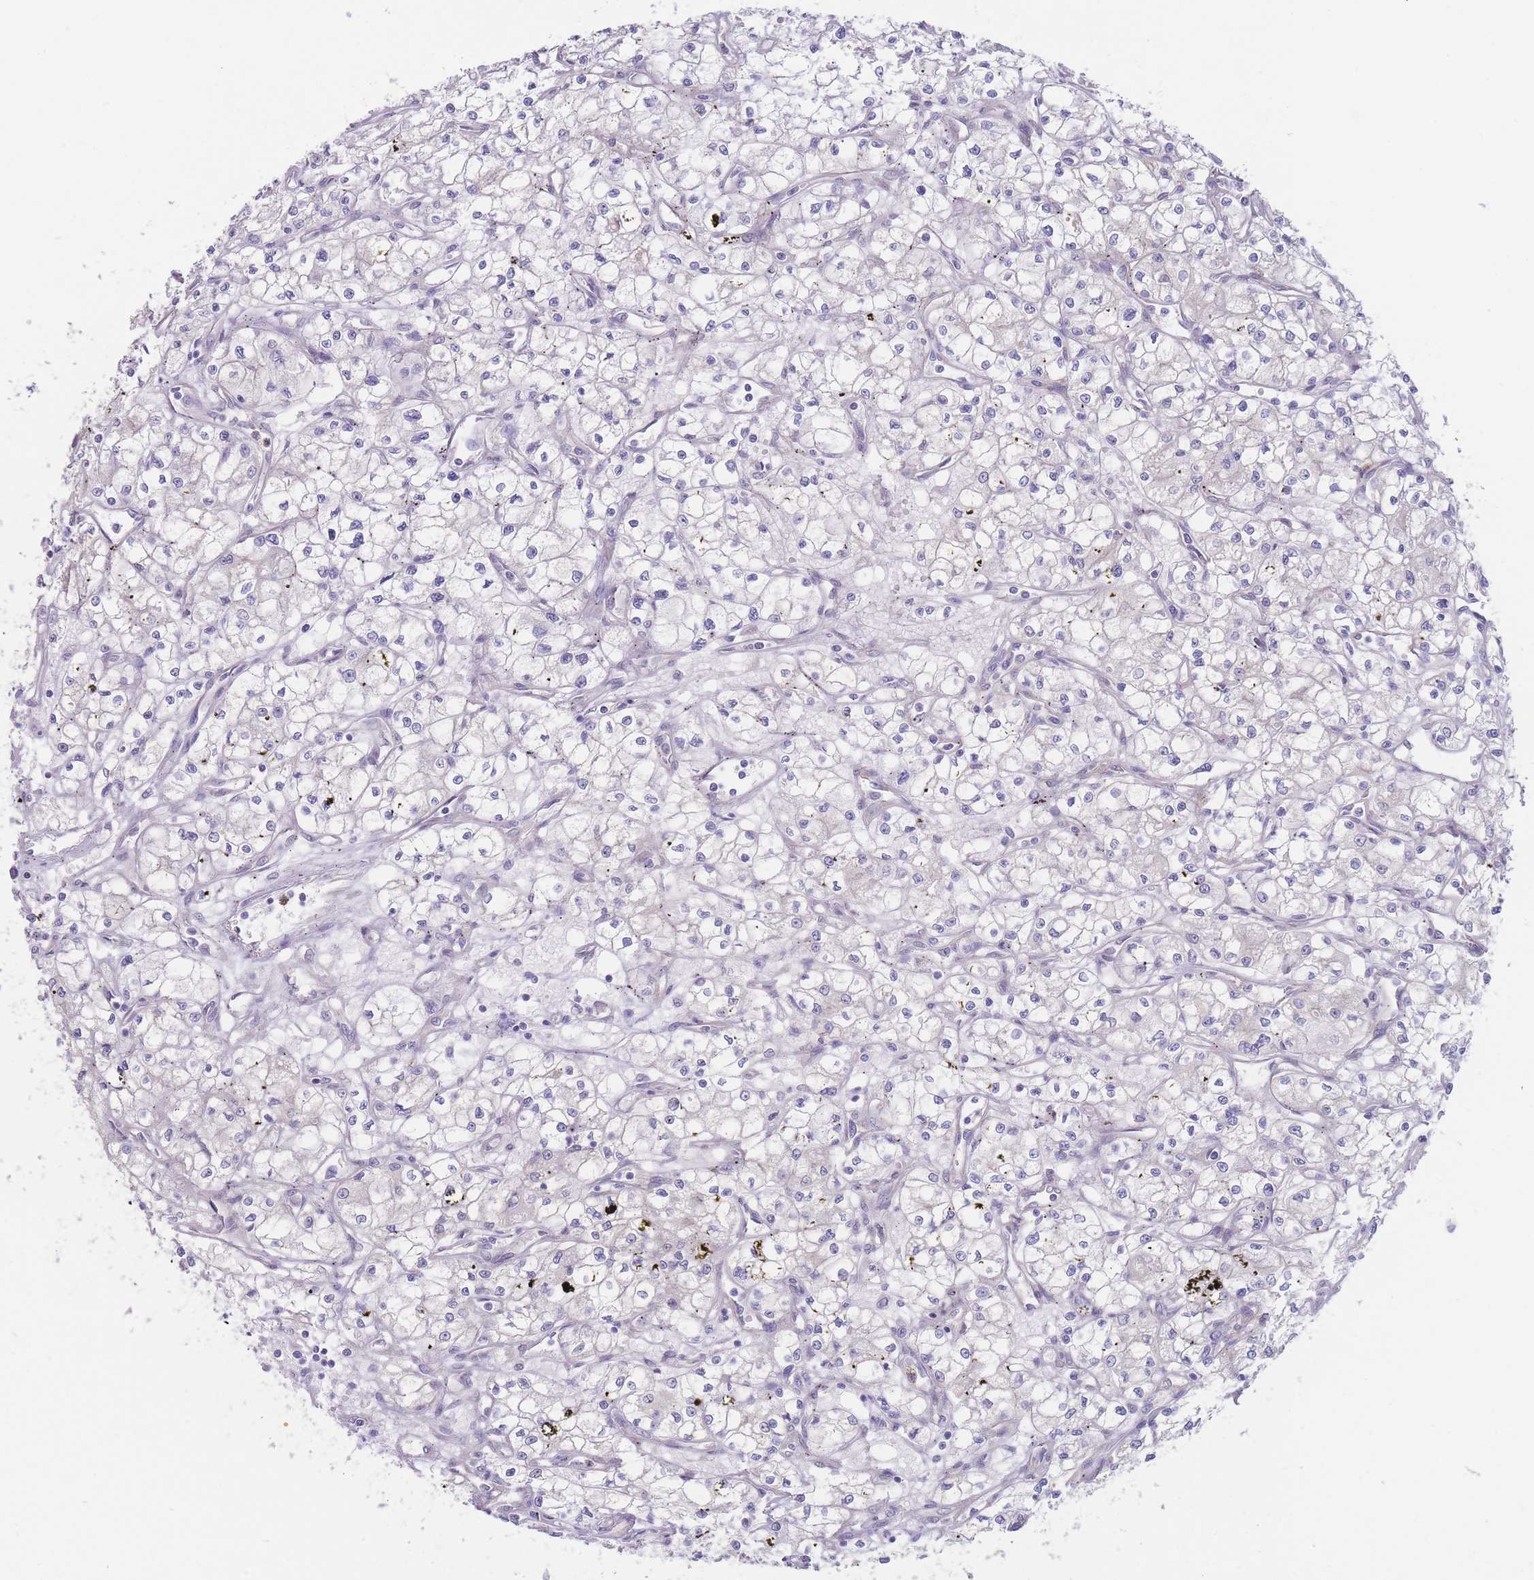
{"staining": {"intensity": "negative", "quantity": "none", "location": "none"}, "tissue": "renal cancer", "cell_type": "Tumor cells", "image_type": "cancer", "snomed": [{"axis": "morphology", "description": "Adenocarcinoma, NOS"}, {"axis": "topography", "description": "Kidney"}], "caption": "Tumor cells show no significant expression in renal cancer (adenocarcinoma).", "gene": "ZNF281", "patient": {"sex": "male", "age": 59}}